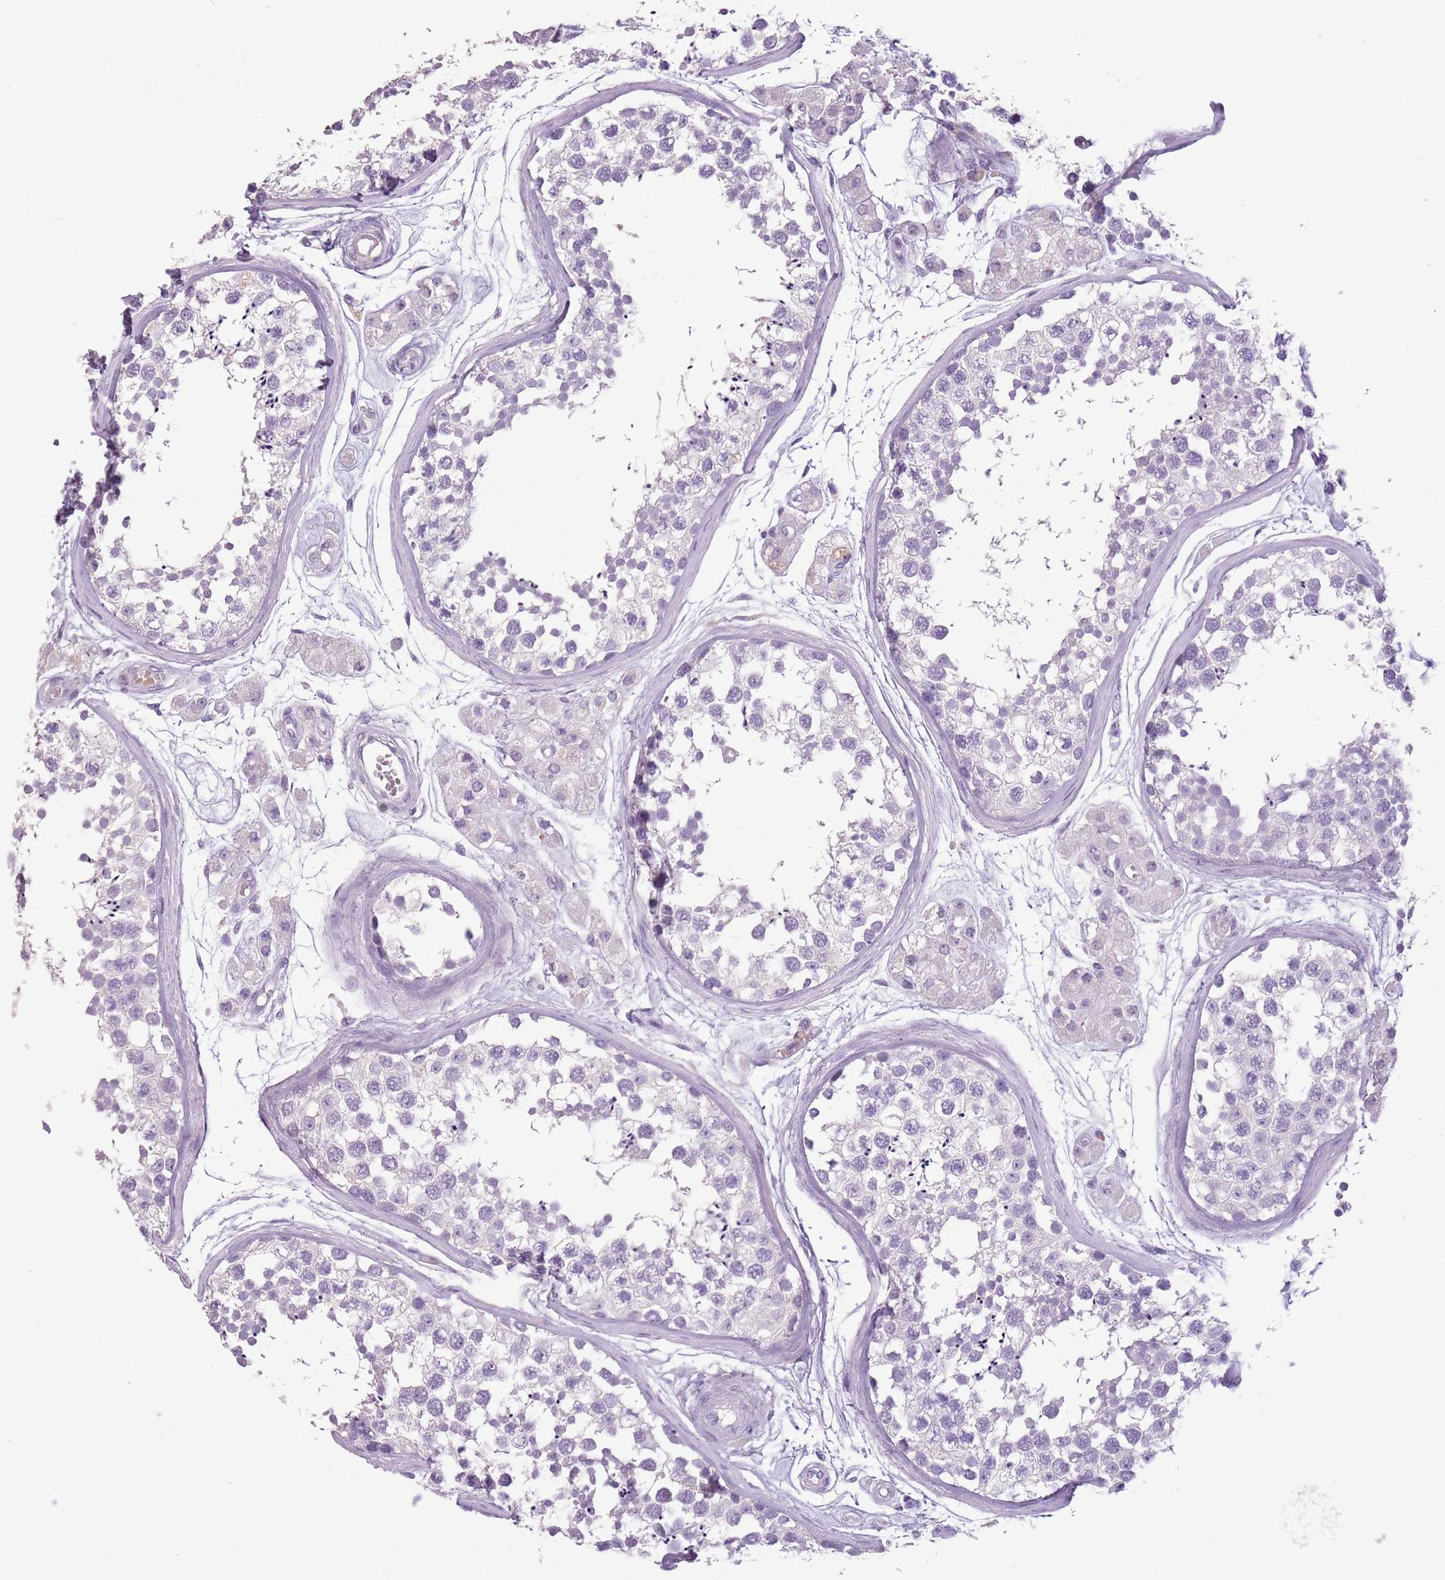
{"staining": {"intensity": "negative", "quantity": "none", "location": "none"}, "tissue": "testis", "cell_type": "Cells in seminiferous ducts", "image_type": "normal", "snomed": [{"axis": "morphology", "description": "Normal tissue, NOS"}, {"axis": "topography", "description": "Testis"}], "caption": "Immunohistochemistry photomicrograph of benign testis: human testis stained with DAB shows no significant protein staining in cells in seminiferous ducts. (DAB (3,3'-diaminobenzidine) immunohistochemistry (IHC) visualized using brightfield microscopy, high magnification).", "gene": "CELF6", "patient": {"sex": "male", "age": 56}}